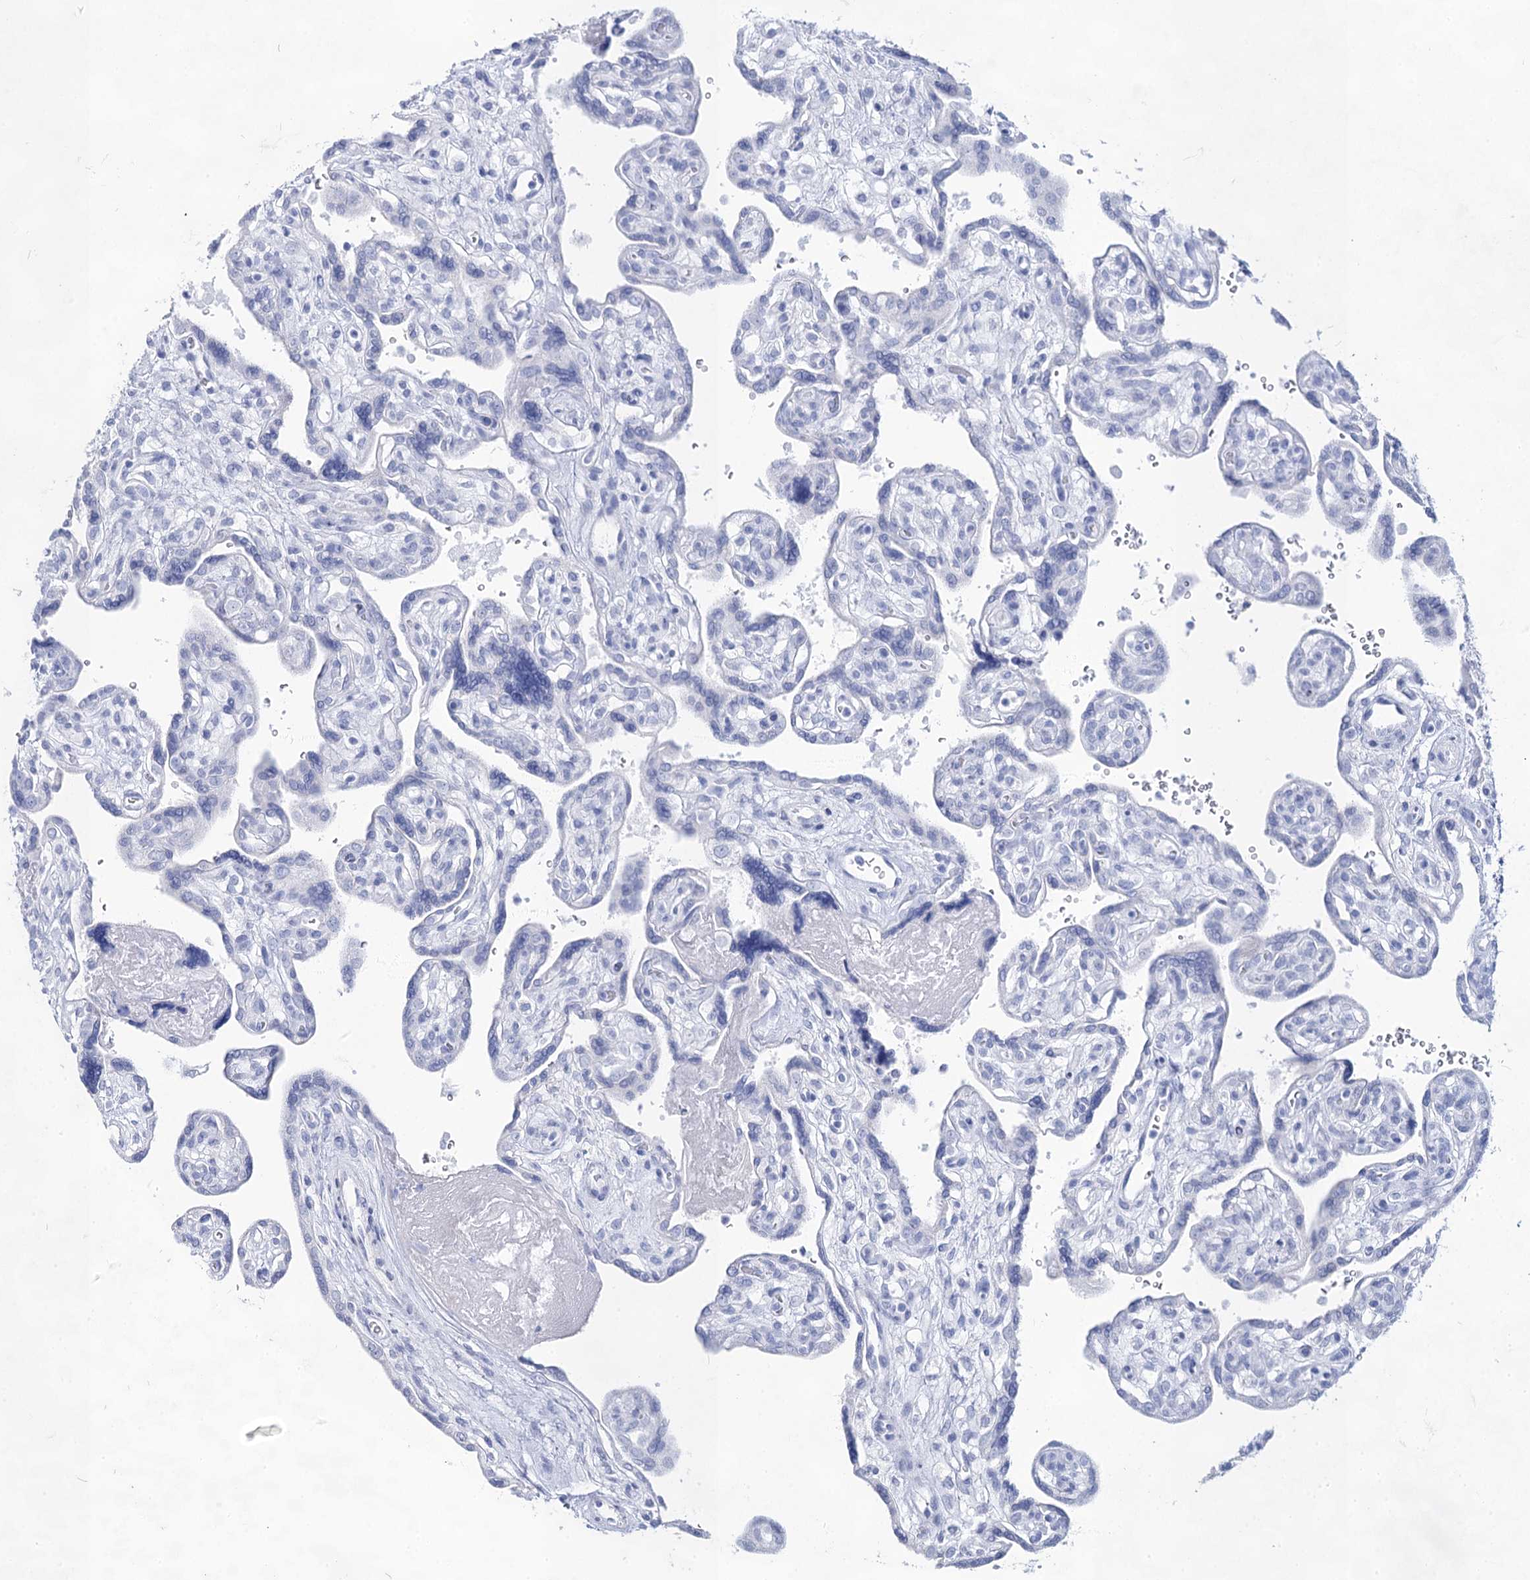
{"staining": {"intensity": "negative", "quantity": "none", "location": "none"}, "tissue": "placenta", "cell_type": "Trophoblastic cells", "image_type": "normal", "snomed": [{"axis": "morphology", "description": "Normal tissue, NOS"}, {"axis": "topography", "description": "Placenta"}], "caption": "Placenta stained for a protein using IHC displays no staining trophoblastic cells.", "gene": "ACRV1", "patient": {"sex": "female", "age": 39}}